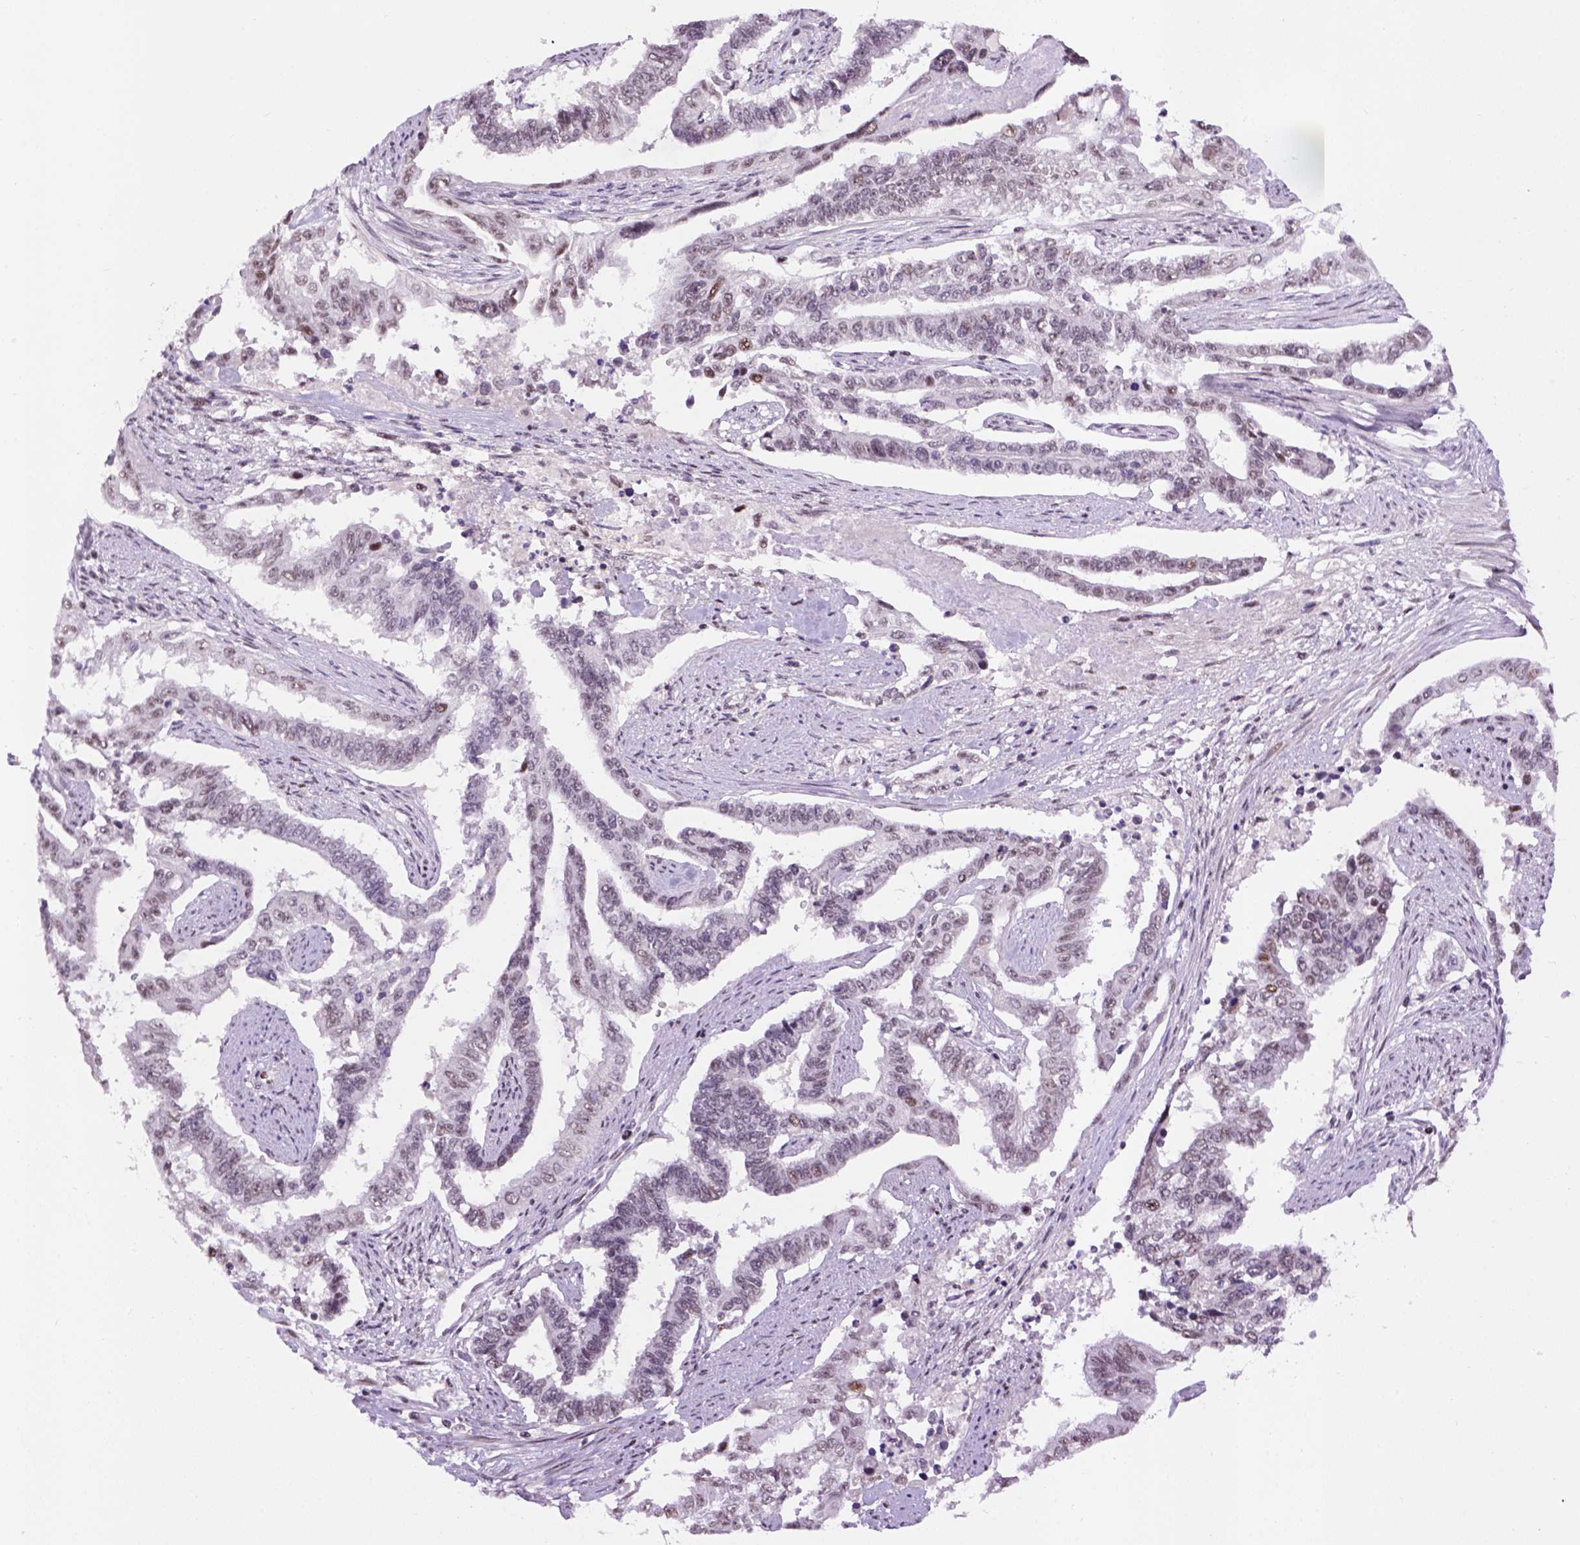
{"staining": {"intensity": "moderate", "quantity": "<25%", "location": "nuclear"}, "tissue": "endometrial cancer", "cell_type": "Tumor cells", "image_type": "cancer", "snomed": [{"axis": "morphology", "description": "Adenocarcinoma, NOS"}, {"axis": "topography", "description": "Uterus"}], "caption": "IHC image of neoplastic tissue: endometrial adenocarcinoma stained using immunohistochemistry displays low levels of moderate protein expression localized specifically in the nuclear of tumor cells, appearing as a nuclear brown color.", "gene": "TBPL1", "patient": {"sex": "female", "age": 59}}